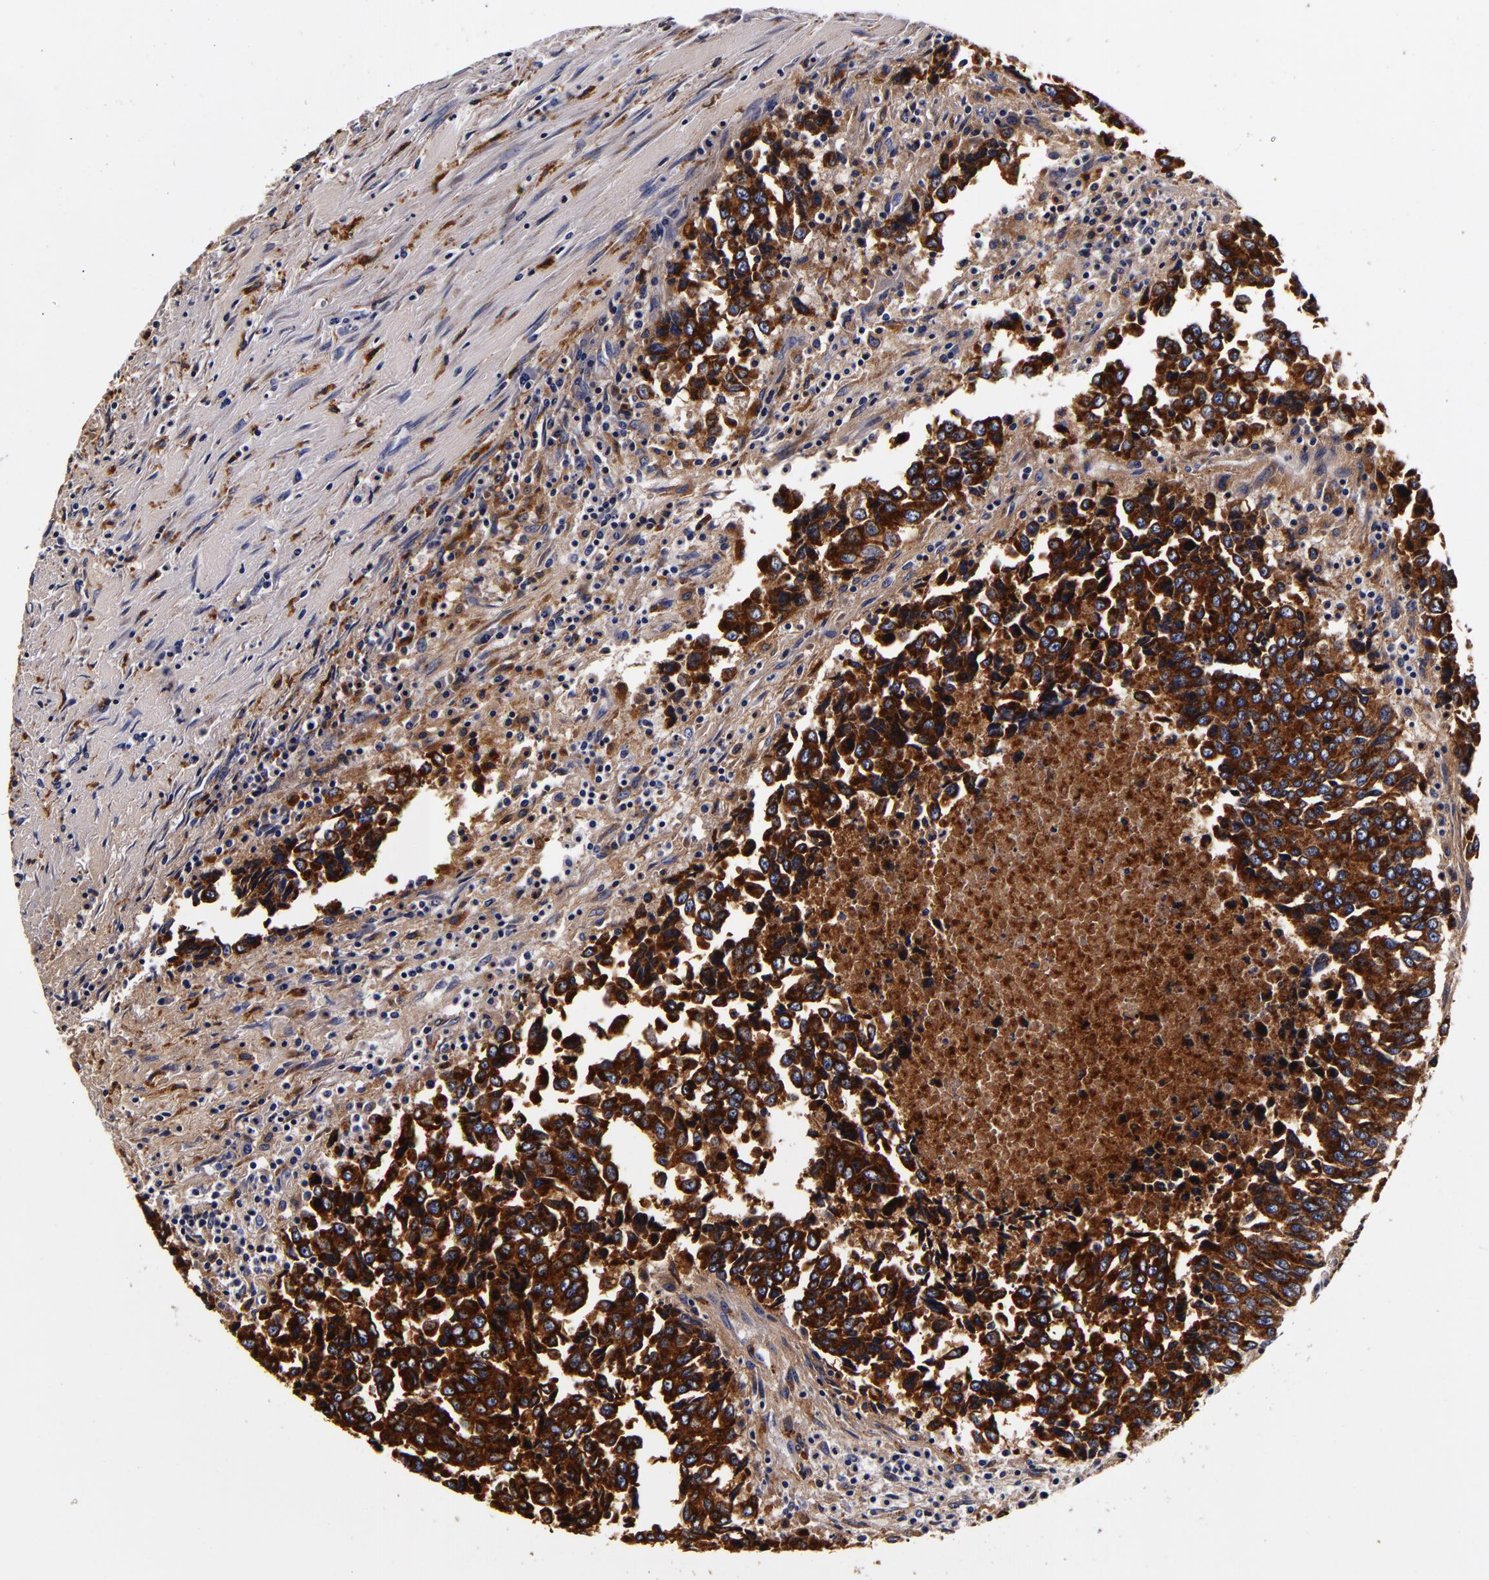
{"staining": {"intensity": "moderate", "quantity": ">75%", "location": "cytoplasmic/membranous"}, "tissue": "urothelial cancer", "cell_type": "Tumor cells", "image_type": "cancer", "snomed": [{"axis": "morphology", "description": "Urothelial carcinoma, High grade"}, {"axis": "topography", "description": "Urinary bladder"}], "caption": "High-magnification brightfield microscopy of urothelial cancer stained with DAB (brown) and counterstained with hematoxylin (blue). tumor cells exhibit moderate cytoplasmic/membranous expression is seen in approximately>75% of cells. (brown staining indicates protein expression, while blue staining denotes nuclei).", "gene": "LGALS3BP", "patient": {"sex": "male", "age": 86}}